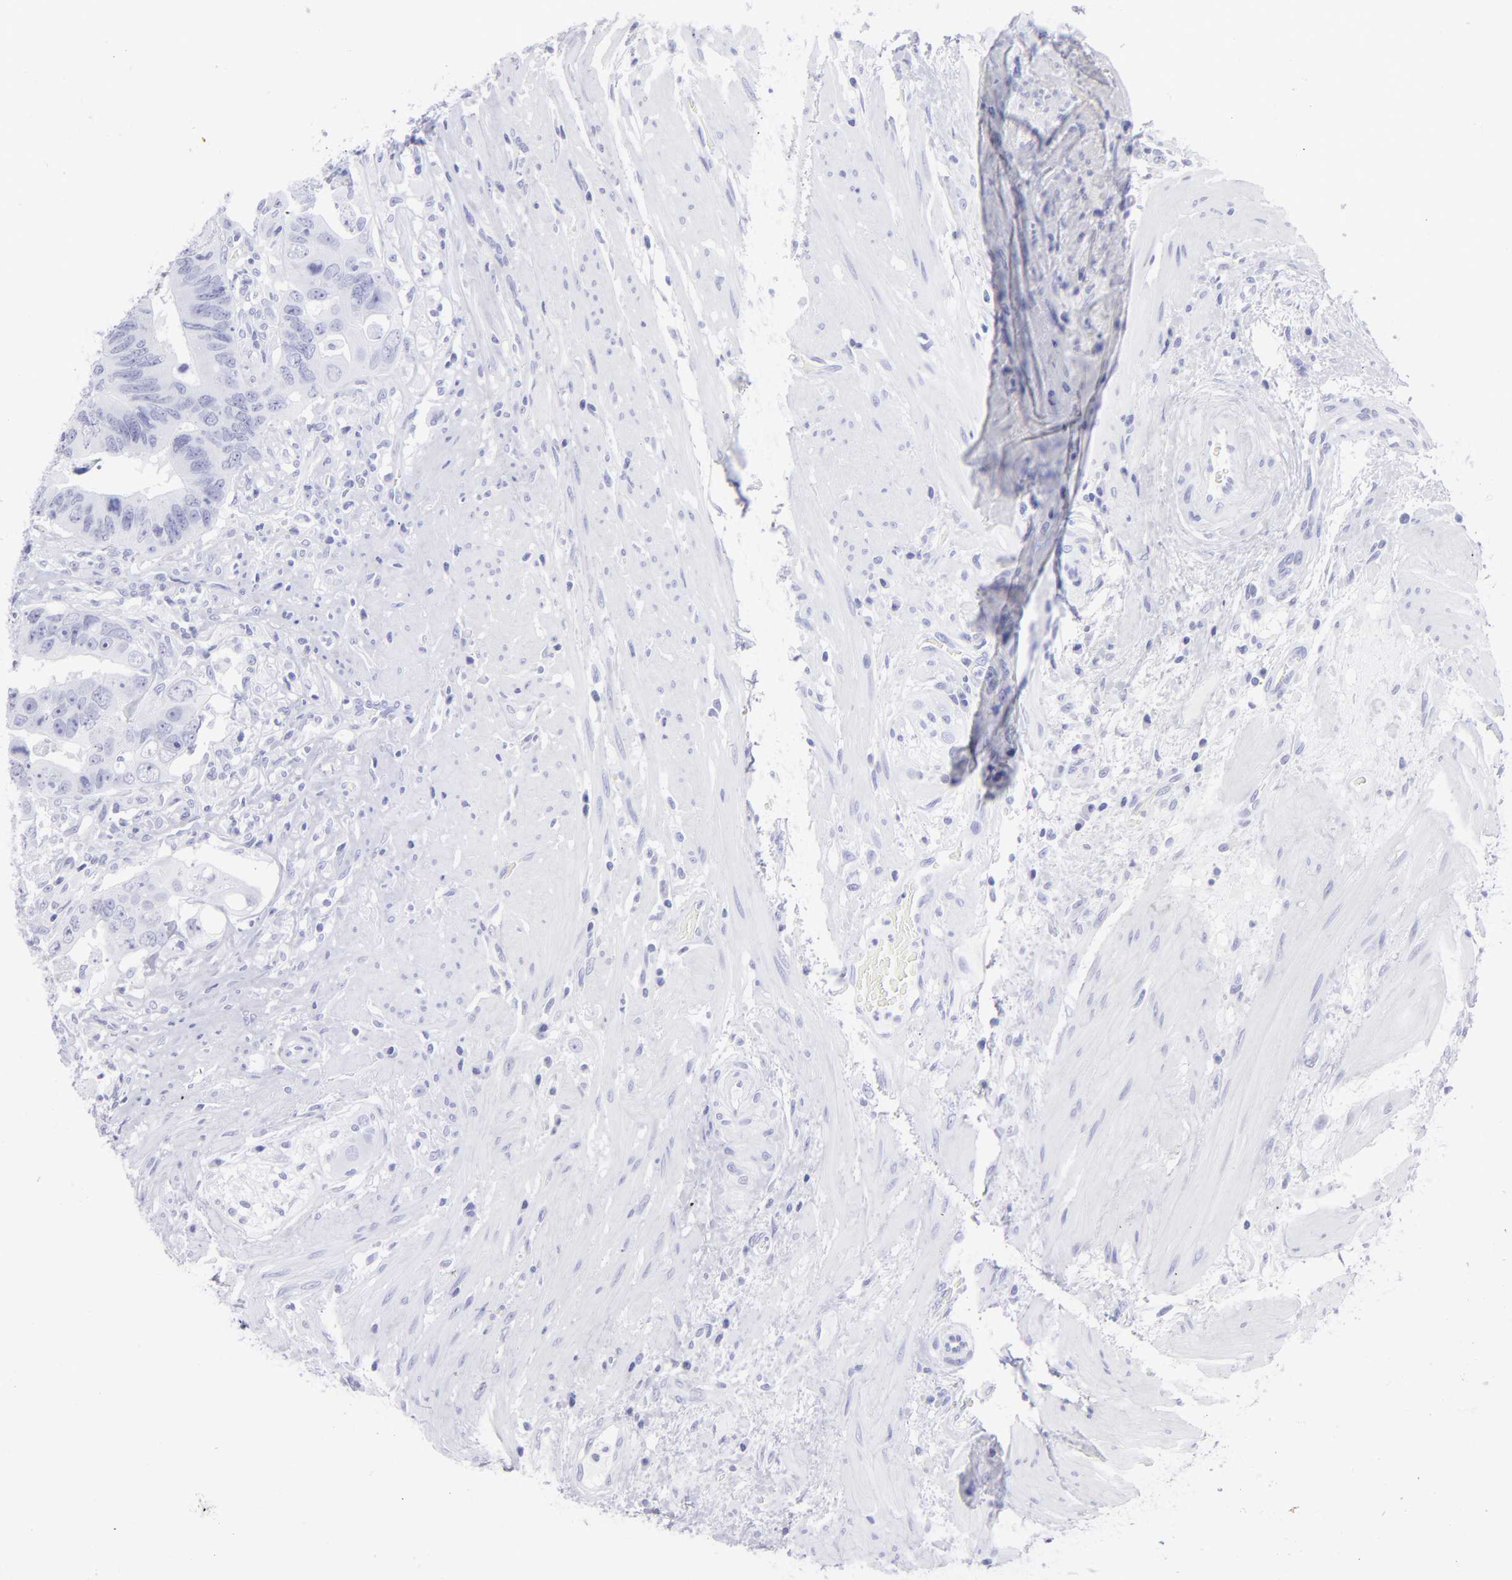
{"staining": {"intensity": "negative", "quantity": "none", "location": "none"}, "tissue": "colorectal cancer", "cell_type": "Tumor cells", "image_type": "cancer", "snomed": [{"axis": "morphology", "description": "Adenocarcinoma, NOS"}, {"axis": "topography", "description": "Rectum"}], "caption": "Photomicrograph shows no significant protein staining in tumor cells of colorectal cancer (adenocarcinoma).", "gene": "SLC1A3", "patient": {"sex": "male", "age": 53}}